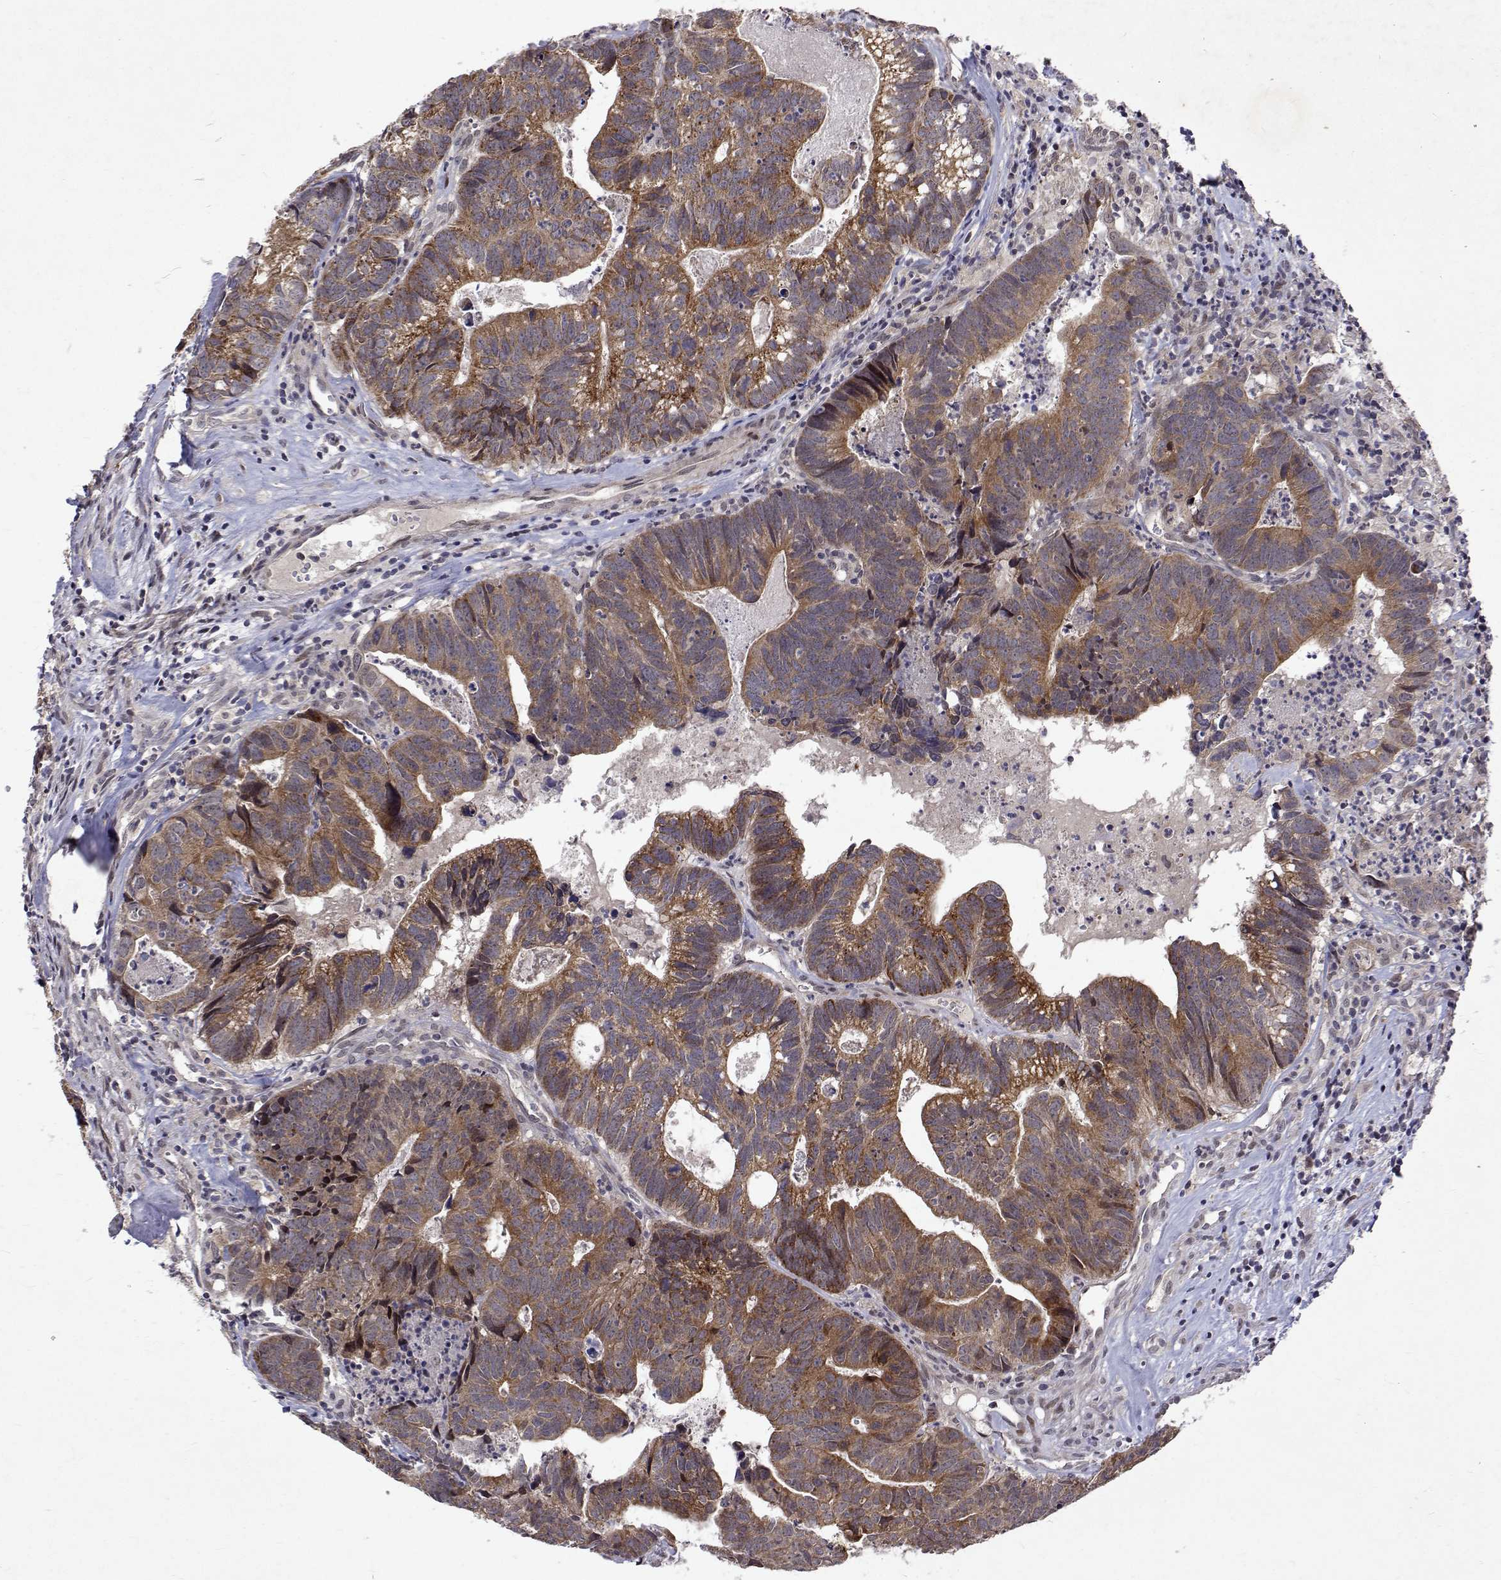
{"staining": {"intensity": "moderate", "quantity": ">75%", "location": "cytoplasmic/membranous"}, "tissue": "head and neck cancer", "cell_type": "Tumor cells", "image_type": "cancer", "snomed": [{"axis": "morphology", "description": "Adenocarcinoma, NOS"}, {"axis": "topography", "description": "Head-Neck"}], "caption": "Tumor cells demonstrate medium levels of moderate cytoplasmic/membranous expression in approximately >75% of cells in head and neck cancer (adenocarcinoma).", "gene": "ALKBH8", "patient": {"sex": "male", "age": 62}}